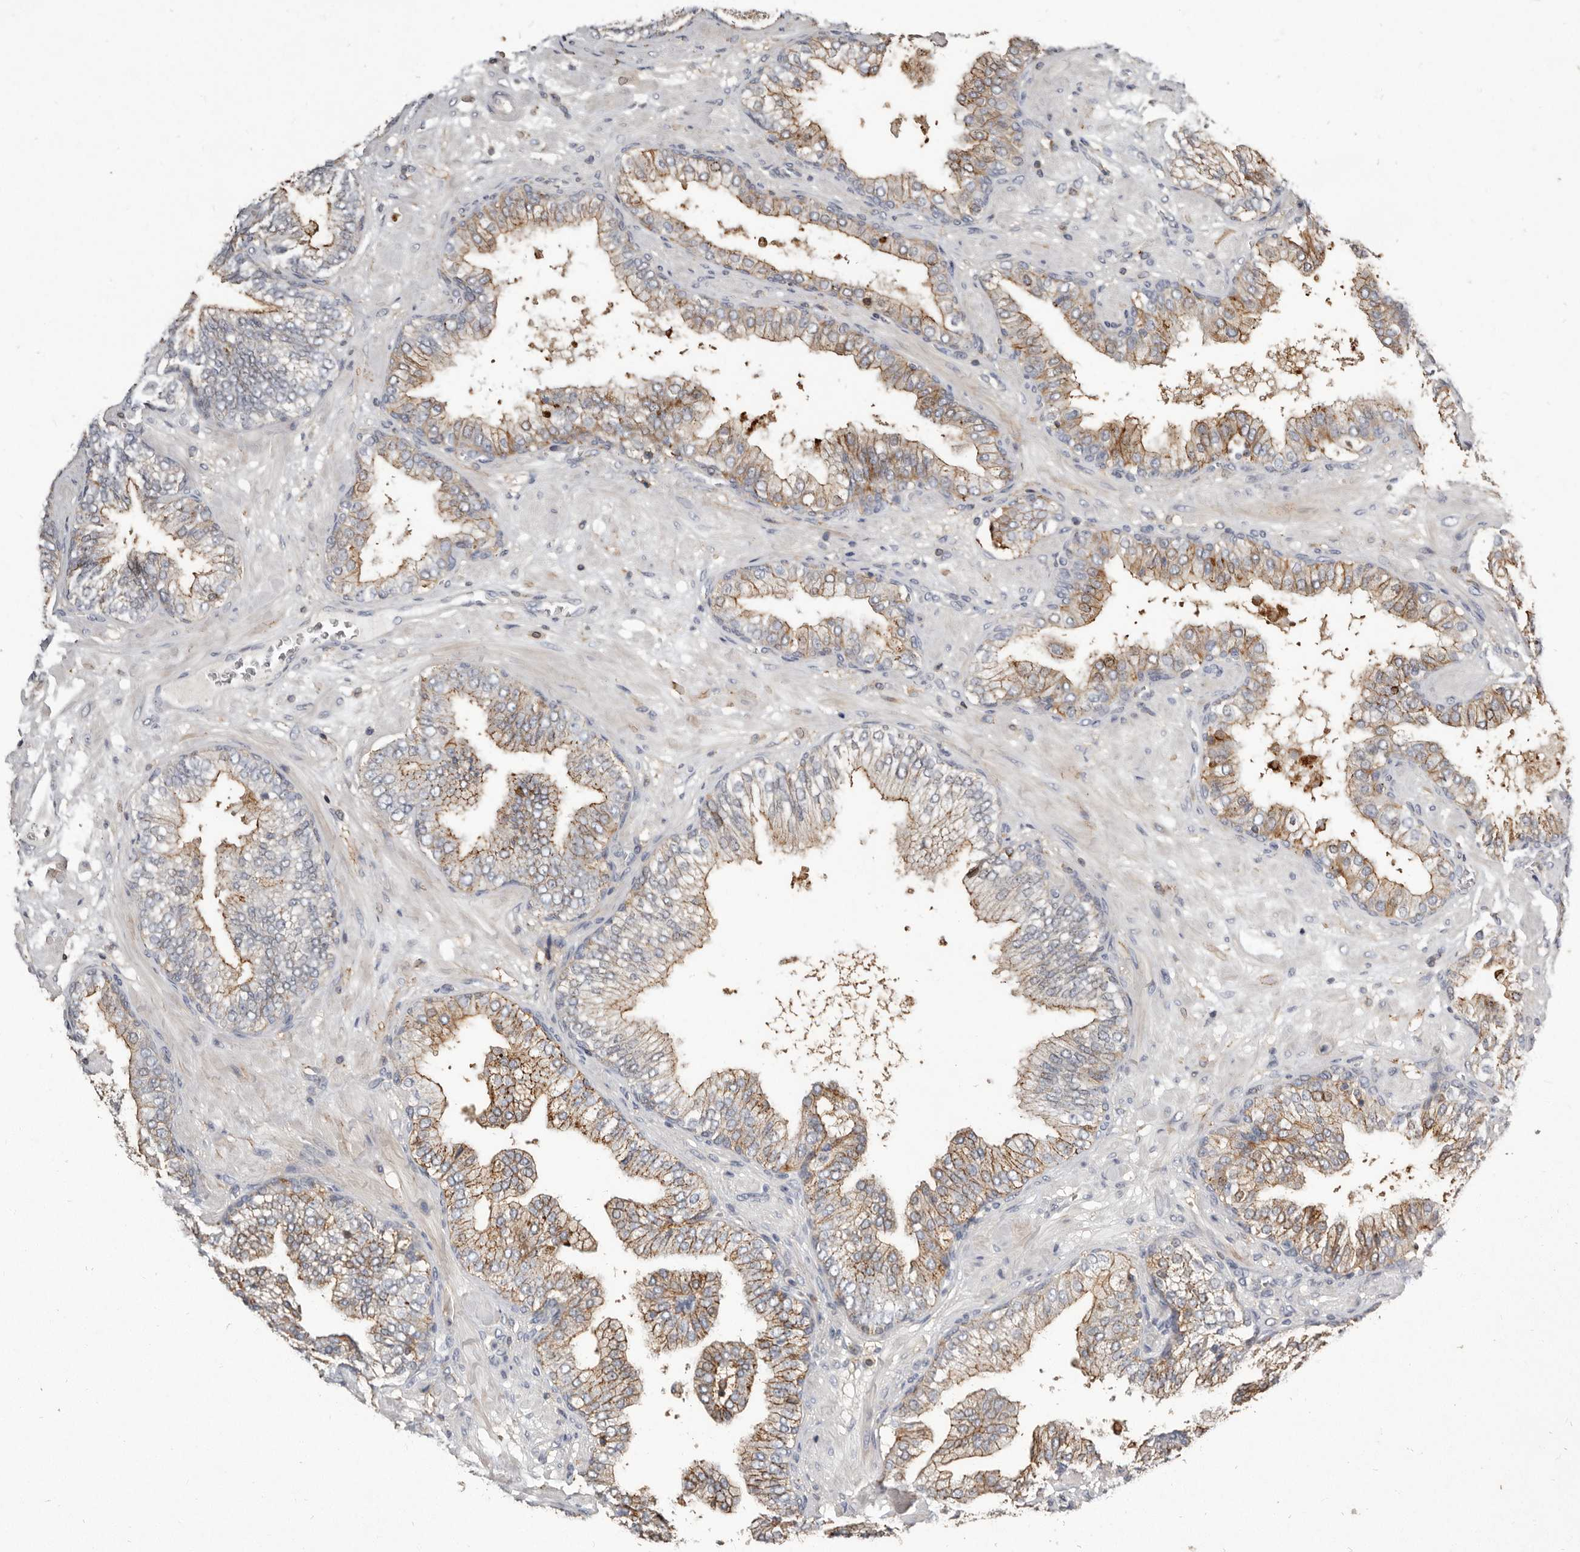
{"staining": {"intensity": "moderate", "quantity": ">75%", "location": "cytoplasmic/membranous"}, "tissue": "prostate cancer", "cell_type": "Tumor cells", "image_type": "cancer", "snomed": [{"axis": "morphology", "description": "Adenocarcinoma, High grade"}, {"axis": "topography", "description": "Prostate"}], "caption": "IHC photomicrograph of human prostate cancer (high-grade adenocarcinoma) stained for a protein (brown), which reveals medium levels of moderate cytoplasmic/membranous staining in about >75% of tumor cells.", "gene": "KIF26B", "patient": {"sex": "male", "age": 59}}